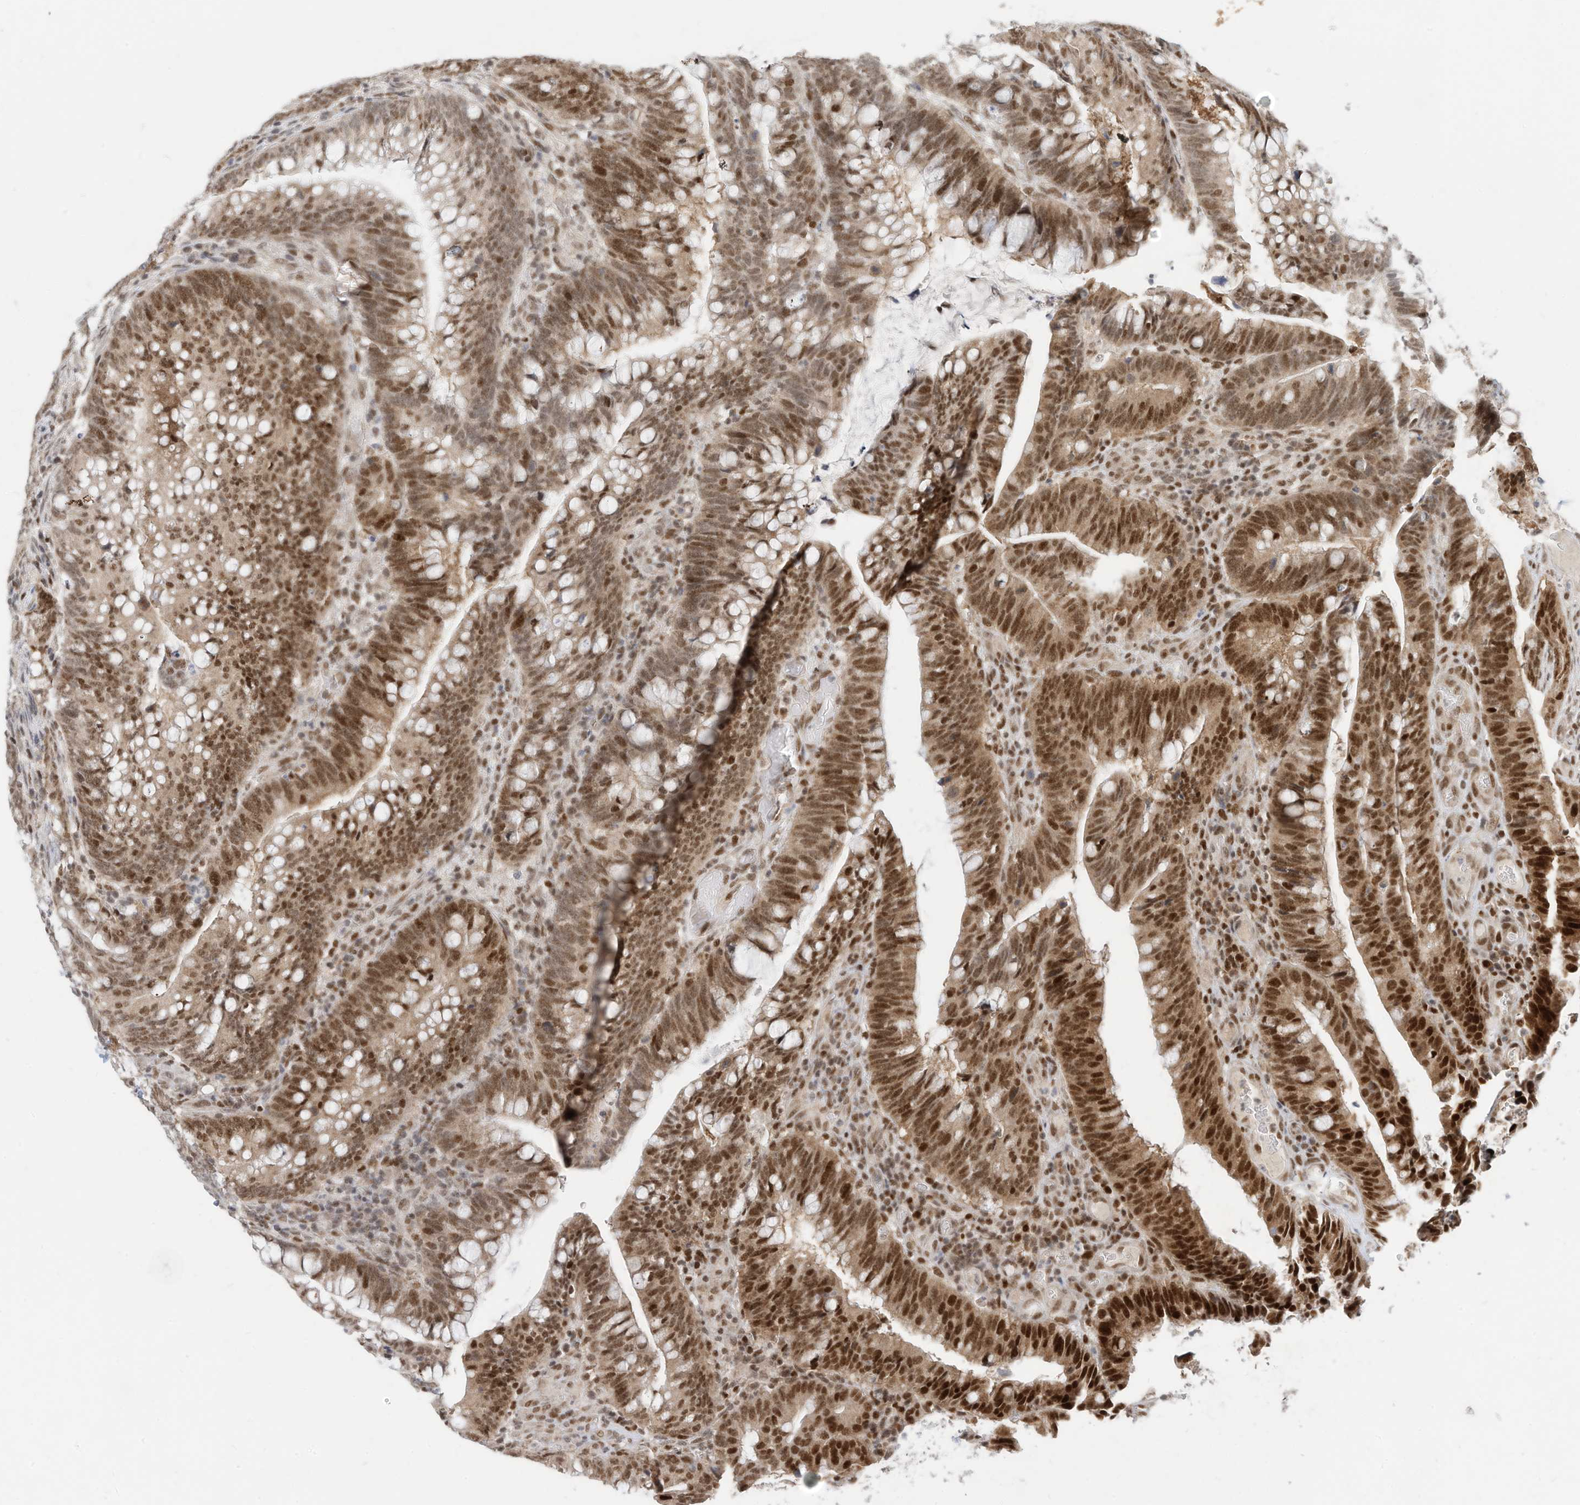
{"staining": {"intensity": "moderate", "quantity": ">75%", "location": "nuclear"}, "tissue": "colorectal cancer", "cell_type": "Tumor cells", "image_type": "cancer", "snomed": [{"axis": "morphology", "description": "Adenocarcinoma, NOS"}, {"axis": "topography", "description": "Colon"}], "caption": "Protein staining demonstrates moderate nuclear staining in about >75% of tumor cells in colorectal adenocarcinoma. The staining is performed using DAB (3,3'-diaminobenzidine) brown chromogen to label protein expression. The nuclei are counter-stained blue using hematoxylin.", "gene": "OGT", "patient": {"sex": "female", "age": 66}}